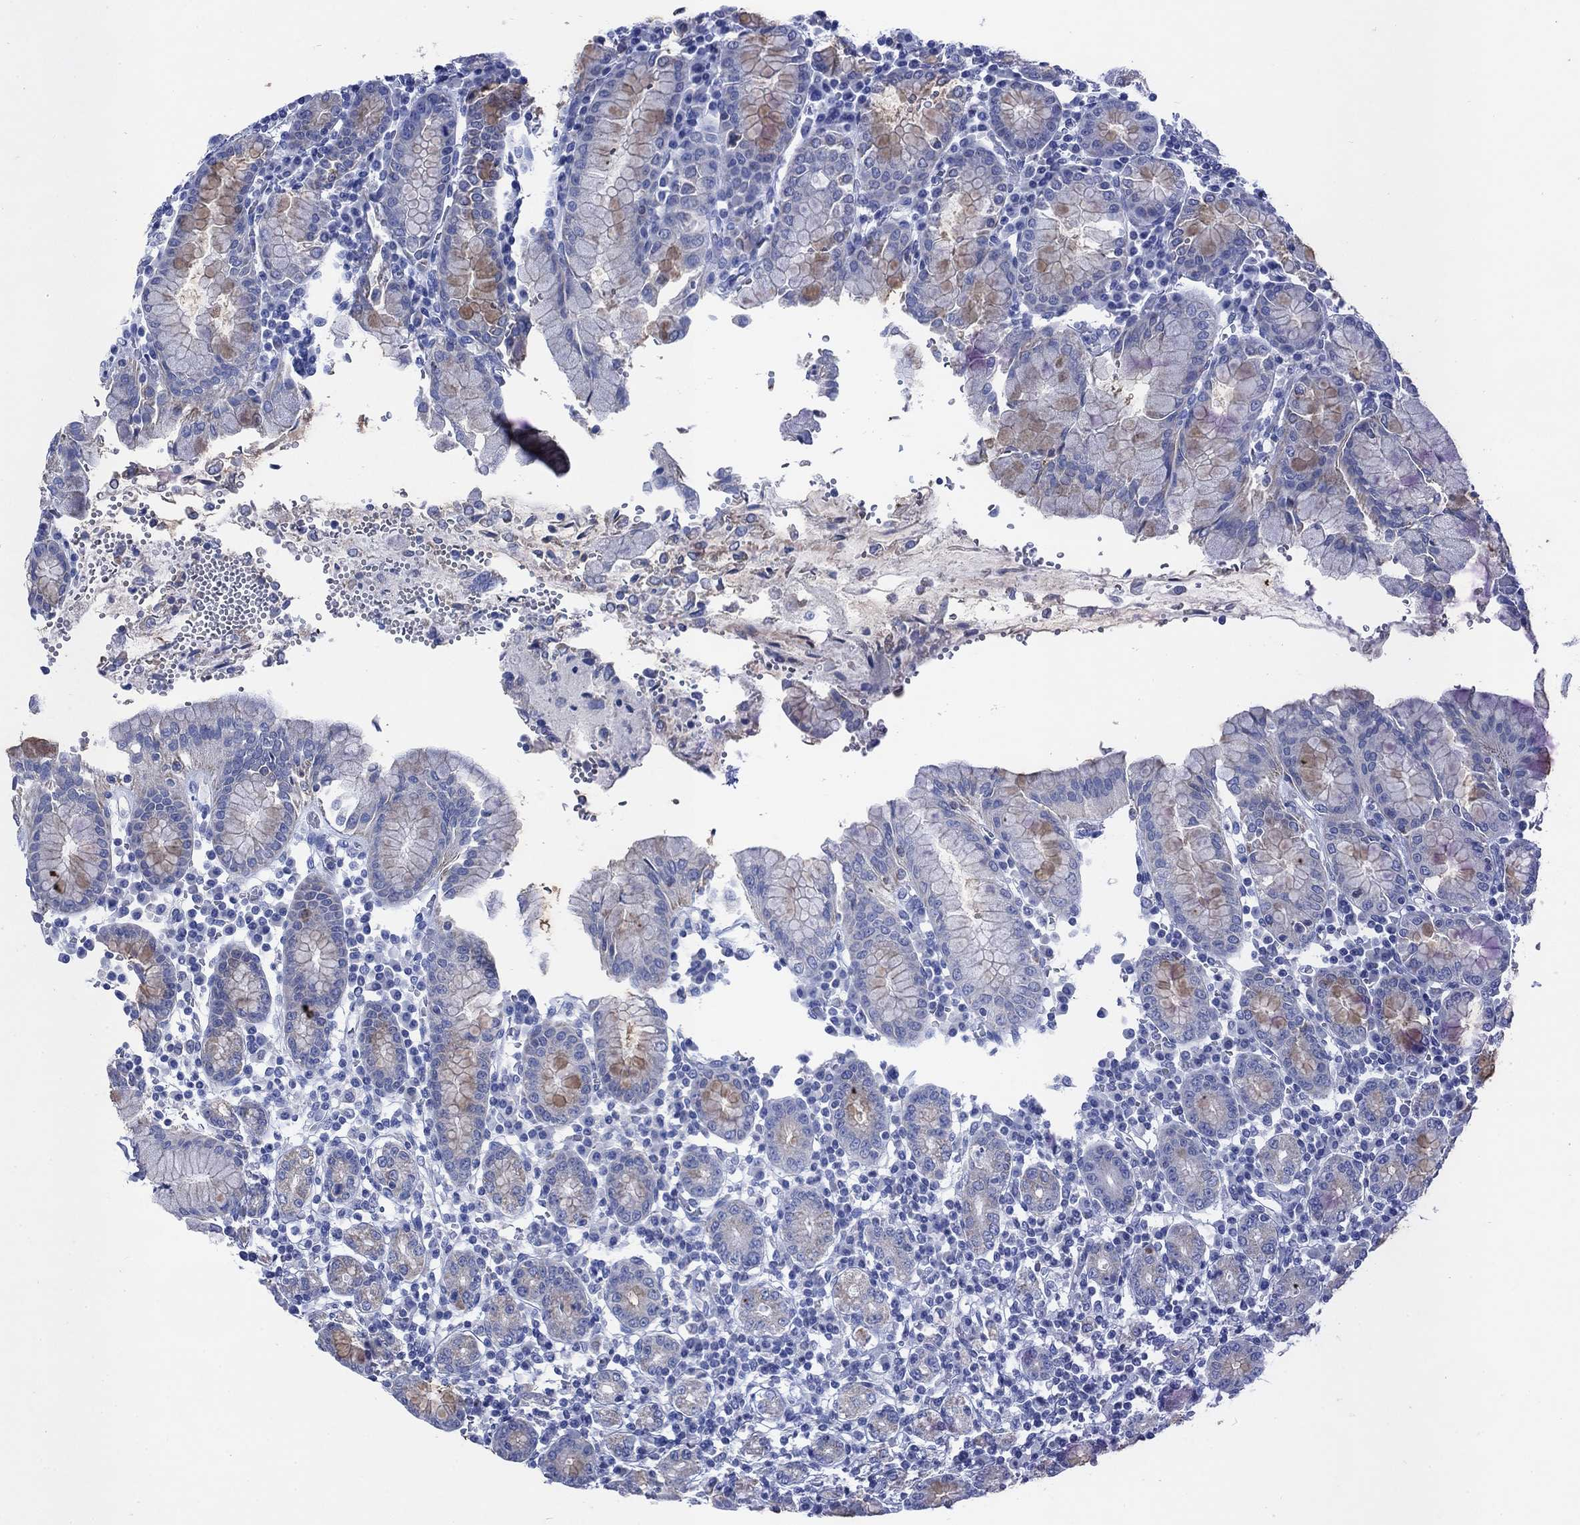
{"staining": {"intensity": "weak", "quantity": "<25%", "location": "cytoplasmic/membranous"}, "tissue": "stomach", "cell_type": "Glandular cells", "image_type": "normal", "snomed": [{"axis": "morphology", "description": "Normal tissue, NOS"}, {"axis": "topography", "description": "Stomach, upper"}, {"axis": "topography", "description": "Stomach"}], "caption": "DAB (3,3'-diaminobenzidine) immunohistochemical staining of benign human stomach demonstrates no significant staining in glandular cells. (DAB (3,3'-diaminobenzidine) immunohistochemistry (IHC) visualized using brightfield microscopy, high magnification).", "gene": "SCCPDH", "patient": {"sex": "male", "age": 62}}